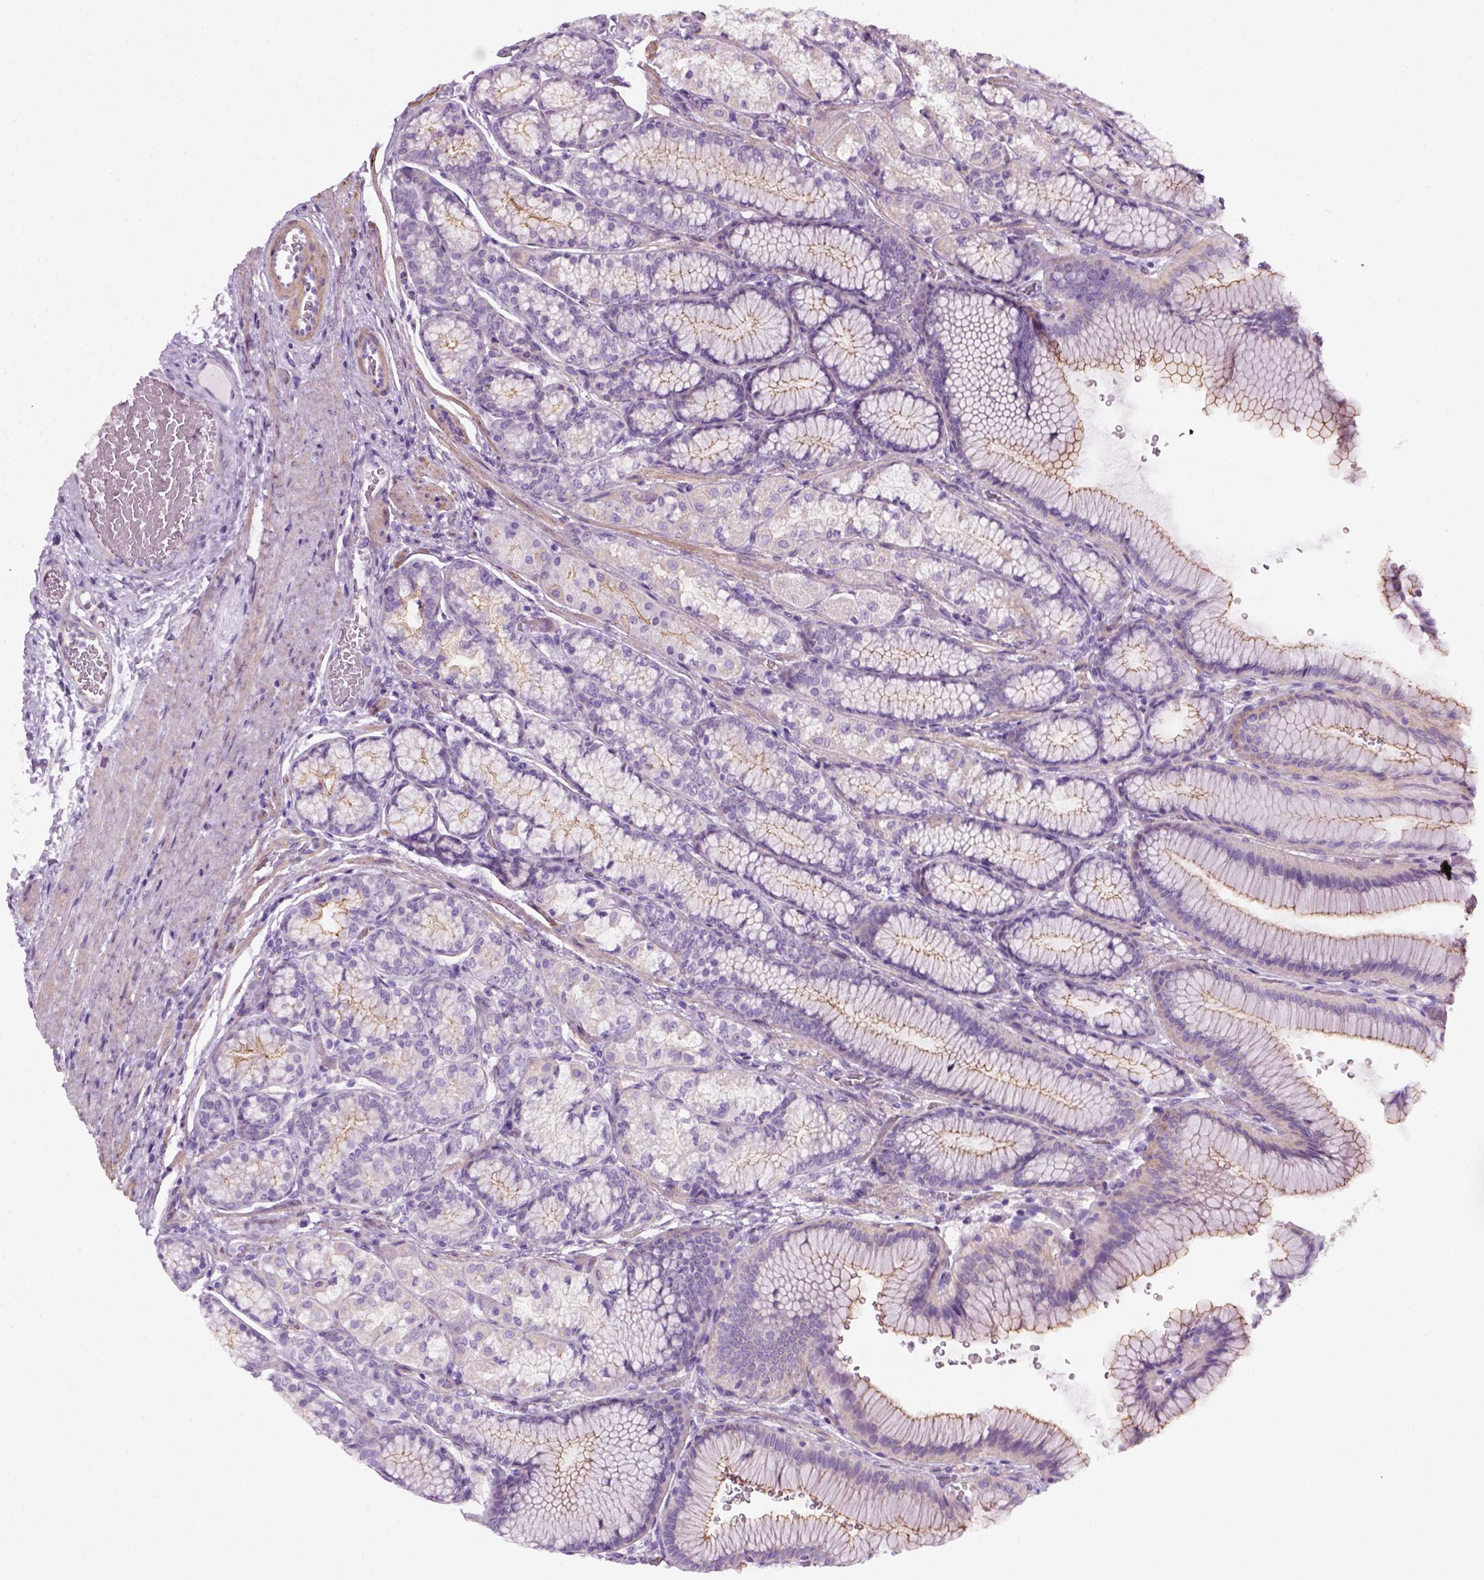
{"staining": {"intensity": "moderate", "quantity": "25%-75%", "location": "cytoplasmic/membranous"}, "tissue": "stomach", "cell_type": "Glandular cells", "image_type": "normal", "snomed": [{"axis": "morphology", "description": "Normal tissue, NOS"}, {"axis": "morphology", "description": "Adenocarcinoma, NOS"}, {"axis": "morphology", "description": "Adenocarcinoma, High grade"}, {"axis": "topography", "description": "Stomach, upper"}, {"axis": "topography", "description": "Stomach"}], "caption": "Protein expression by IHC demonstrates moderate cytoplasmic/membranous positivity in approximately 25%-75% of glandular cells in benign stomach.", "gene": "FAM161A", "patient": {"sex": "female", "age": 65}}